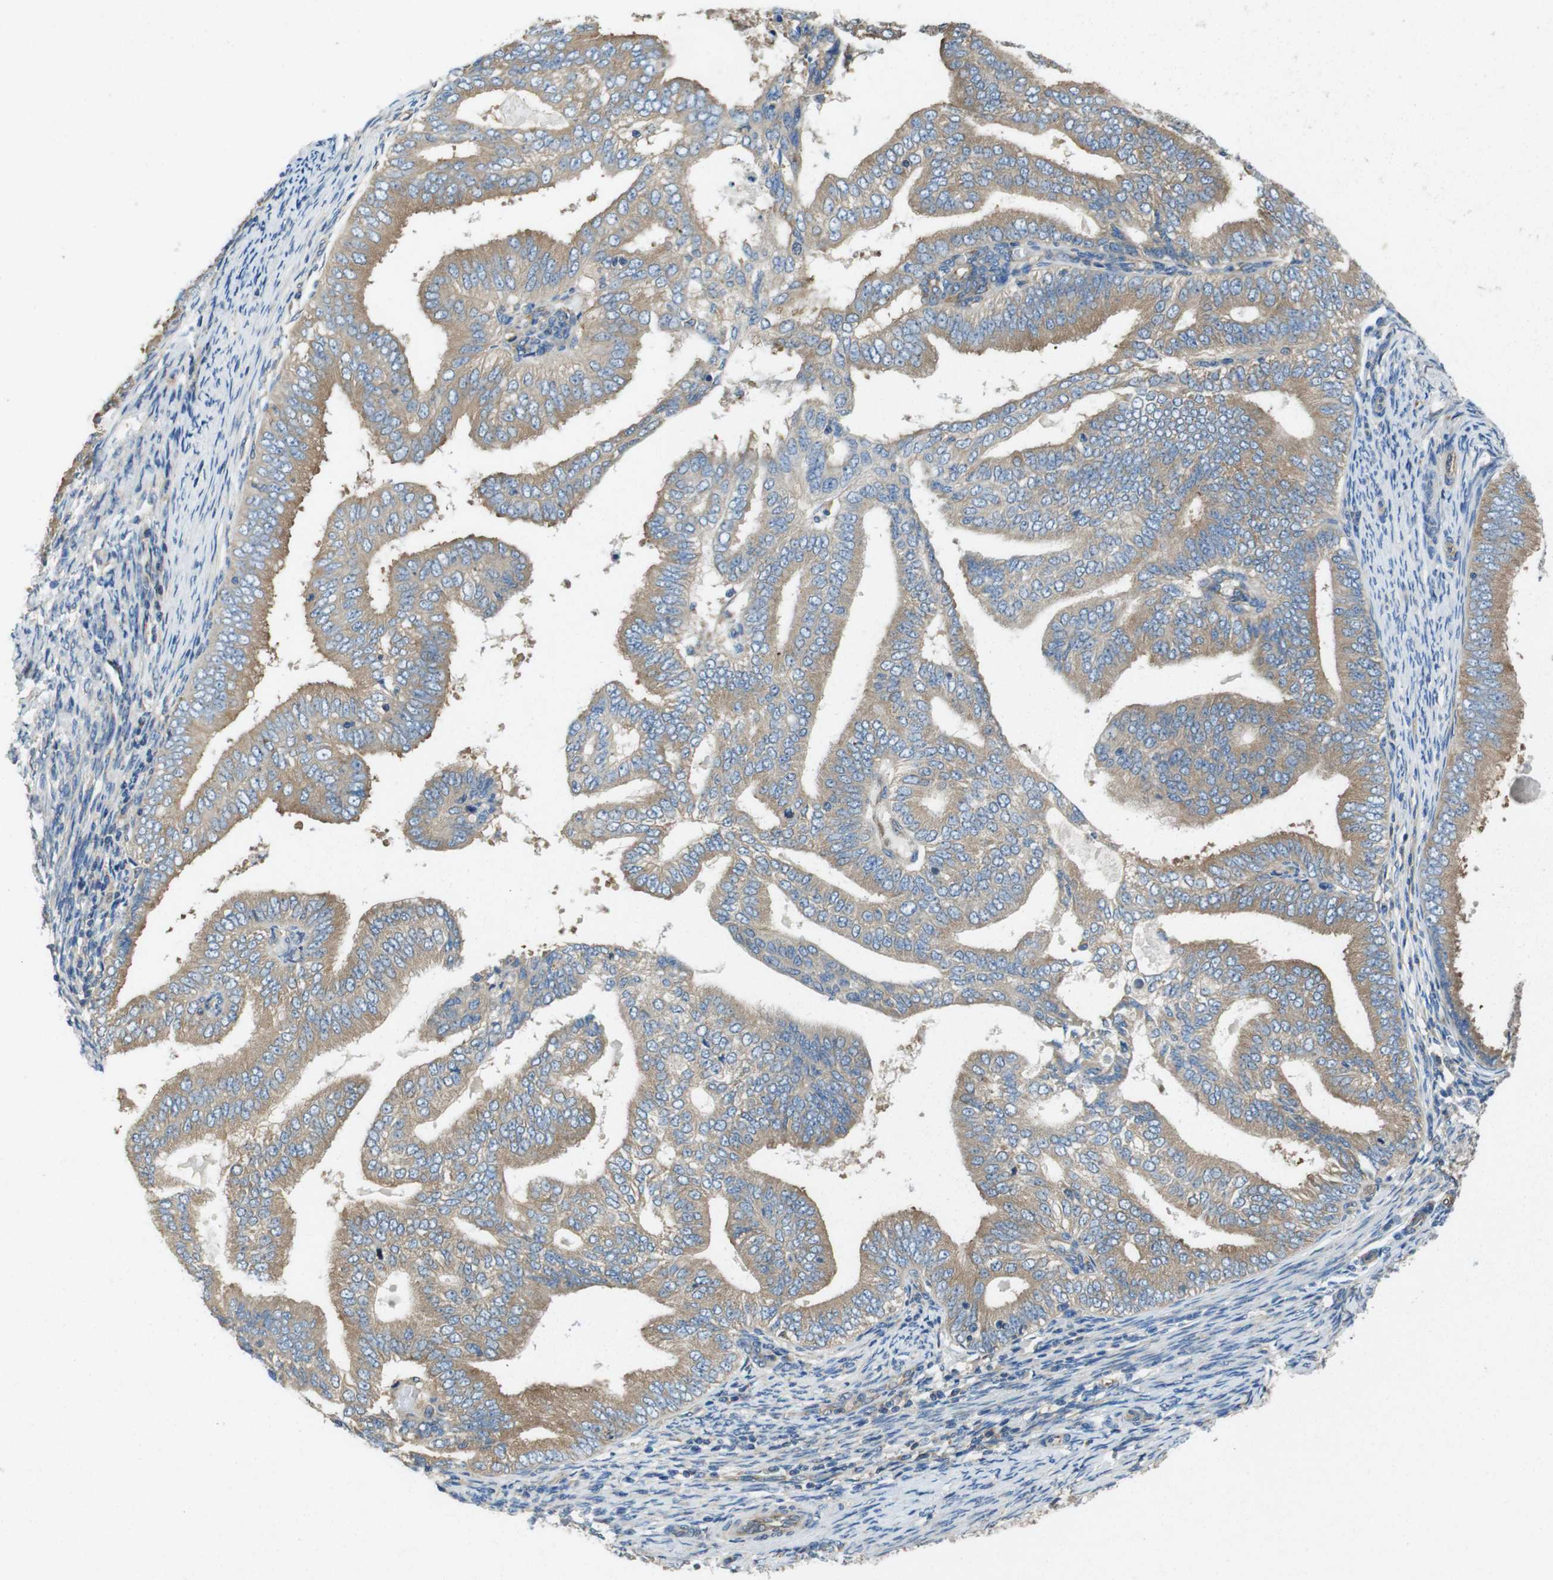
{"staining": {"intensity": "weak", "quantity": ">75%", "location": "cytoplasmic/membranous"}, "tissue": "endometrial cancer", "cell_type": "Tumor cells", "image_type": "cancer", "snomed": [{"axis": "morphology", "description": "Adenocarcinoma, NOS"}, {"axis": "topography", "description": "Endometrium"}], "caption": "The immunohistochemical stain labels weak cytoplasmic/membranous positivity in tumor cells of endometrial cancer (adenocarcinoma) tissue.", "gene": "DCTN1", "patient": {"sex": "female", "age": 58}}